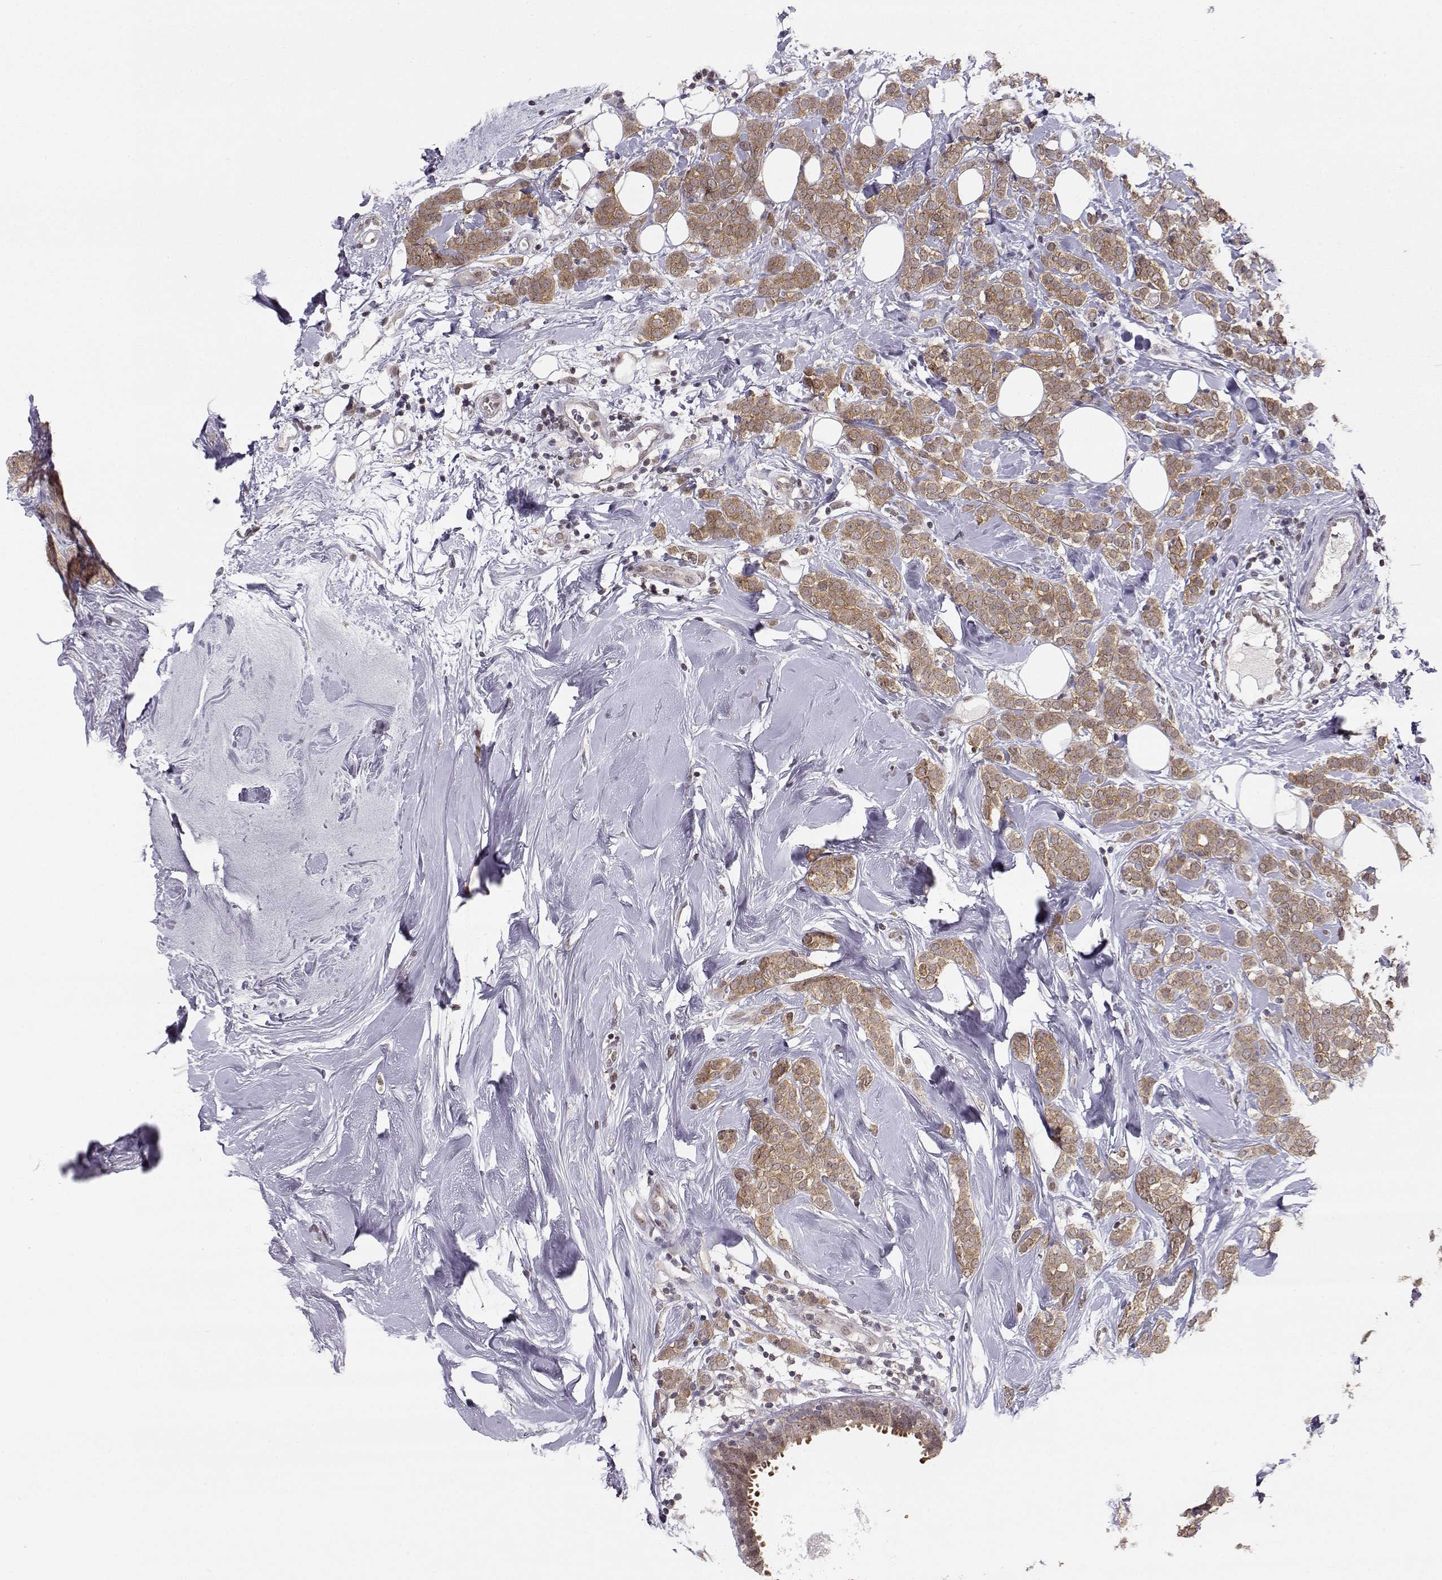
{"staining": {"intensity": "moderate", "quantity": ">75%", "location": "cytoplasmic/membranous"}, "tissue": "breast cancer", "cell_type": "Tumor cells", "image_type": "cancer", "snomed": [{"axis": "morphology", "description": "Lobular carcinoma"}, {"axis": "topography", "description": "Breast"}], "caption": "This micrograph reveals IHC staining of lobular carcinoma (breast), with medium moderate cytoplasmic/membranous positivity in approximately >75% of tumor cells.", "gene": "KIF13B", "patient": {"sex": "female", "age": 49}}